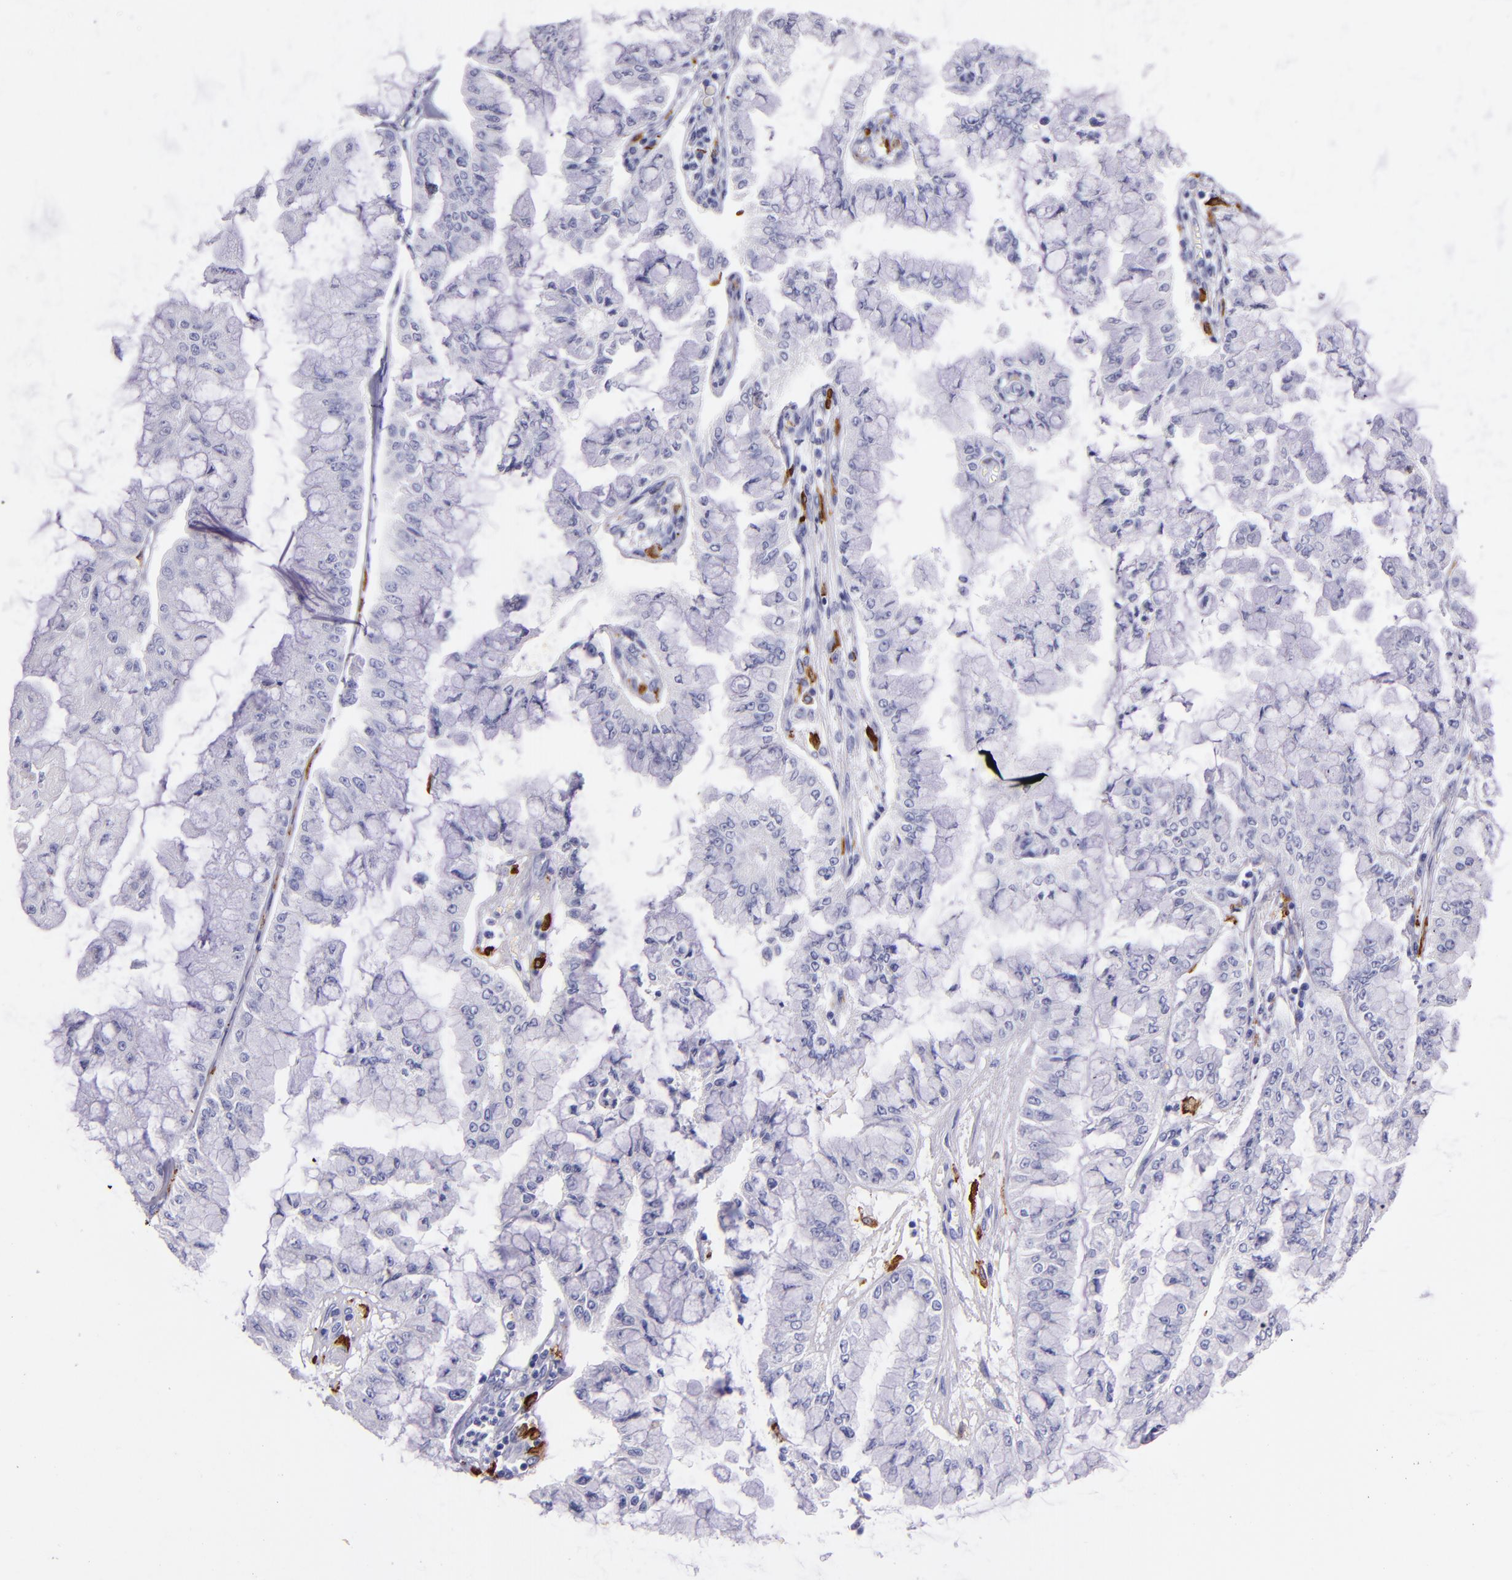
{"staining": {"intensity": "negative", "quantity": "none", "location": "none"}, "tissue": "liver cancer", "cell_type": "Tumor cells", "image_type": "cancer", "snomed": [{"axis": "morphology", "description": "Cholangiocarcinoma"}, {"axis": "topography", "description": "Liver"}], "caption": "DAB immunohistochemical staining of human cholangiocarcinoma (liver) demonstrates no significant positivity in tumor cells.", "gene": "CD163", "patient": {"sex": "female", "age": 79}}